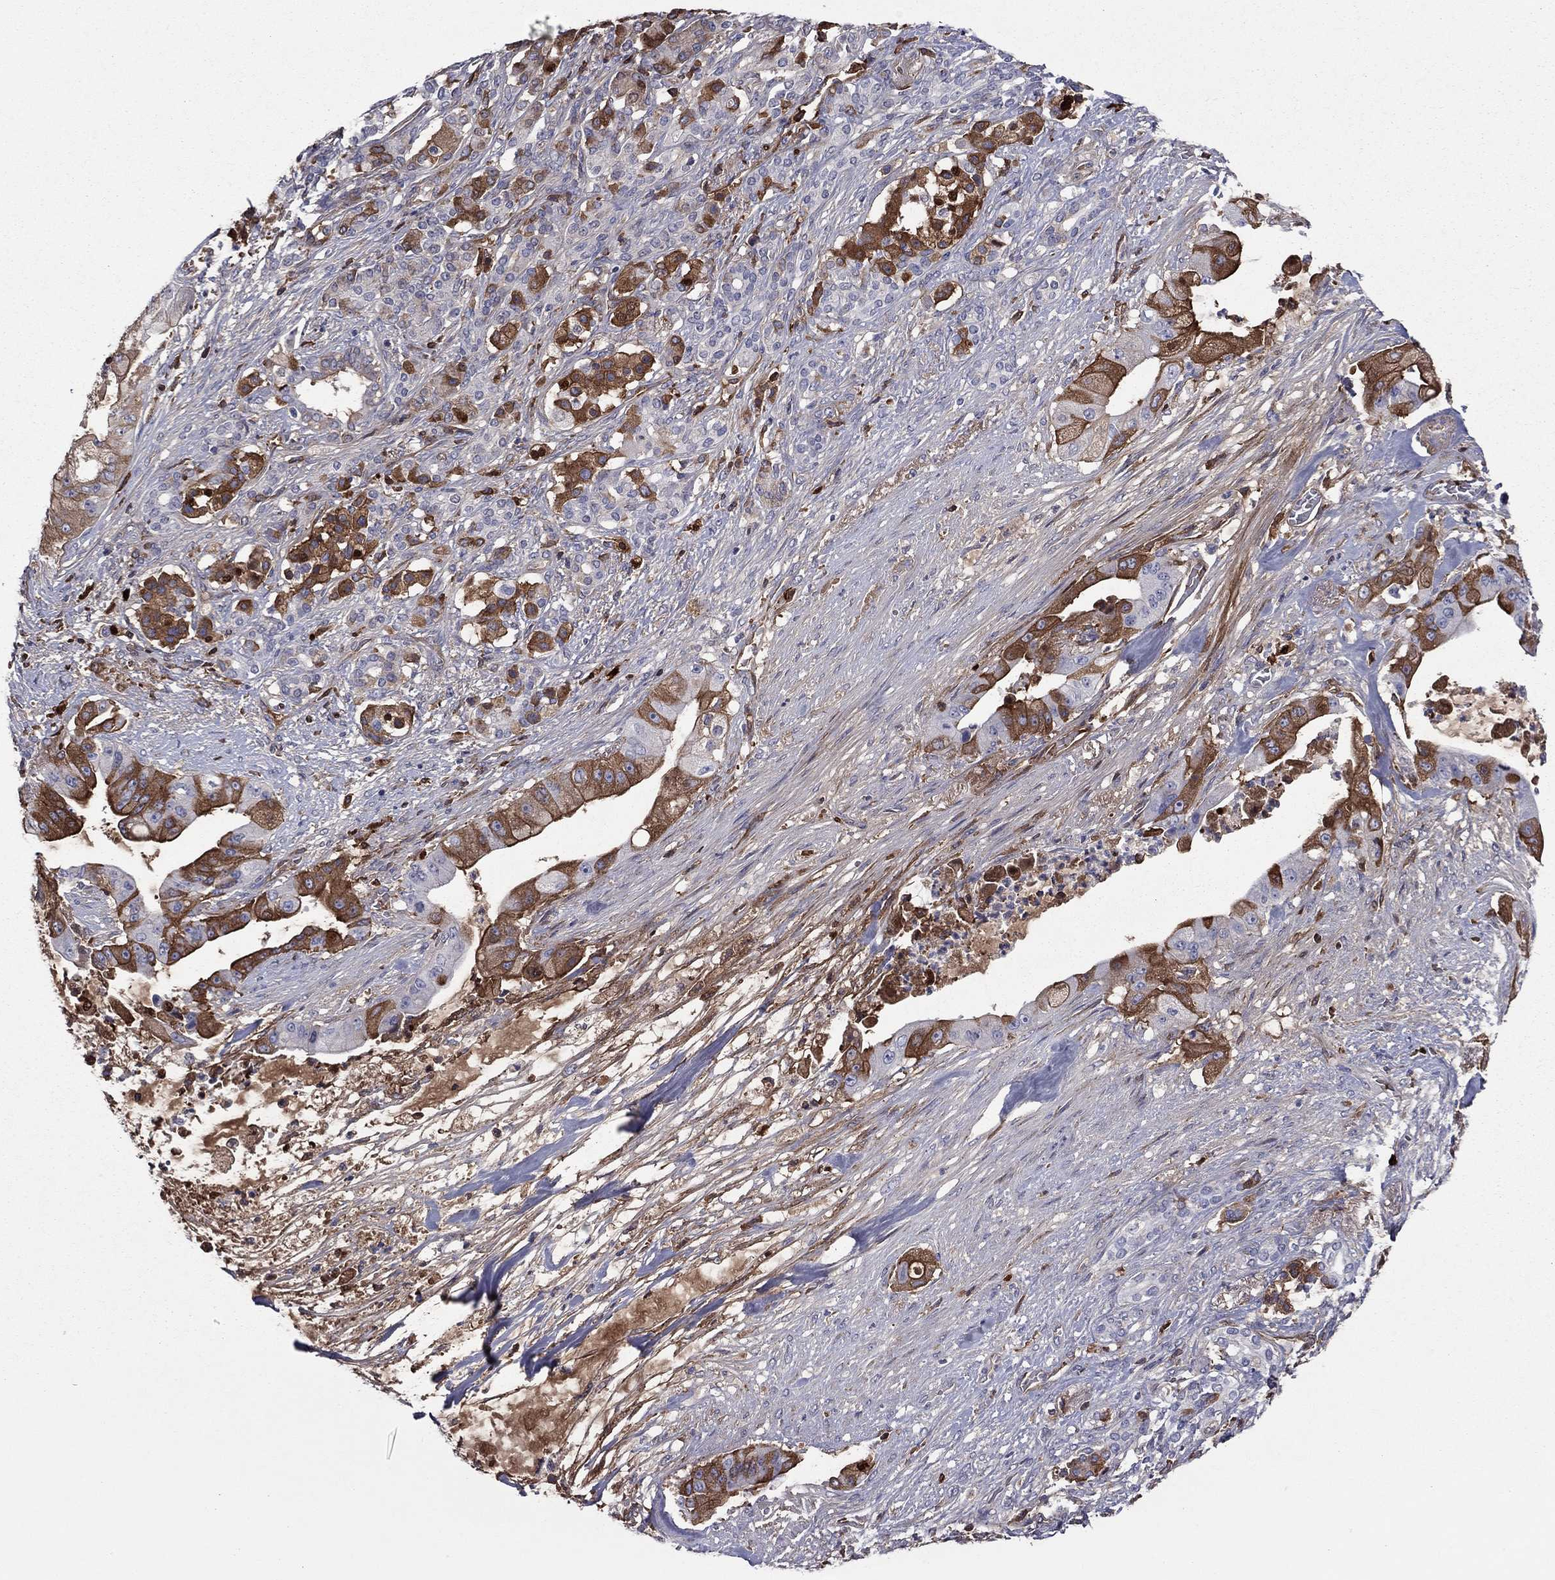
{"staining": {"intensity": "strong", "quantity": "25%-75%", "location": "cytoplasmic/membranous"}, "tissue": "pancreatic cancer", "cell_type": "Tumor cells", "image_type": "cancer", "snomed": [{"axis": "morphology", "description": "Normal tissue, NOS"}, {"axis": "morphology", "description": "Inflammation, NOS"}, {"axis": "morphology", "description": "Adenocarcinoma, NOS"}, {"axis": "topography", "description": "Pancreas"}], "caption": "Immunohistochemistry image of neoplastic tissue: human pancreatic cancer stained using immunohistochemistry (IHC) demonstrates high levels of strong protein expression localized specifically in the cytoplasmic/membranous of tumor cells, appearing as a cytoplasmic/membranous brown color.", "gene": "HPX", "patient": {"sex": "male", "age": 57}}